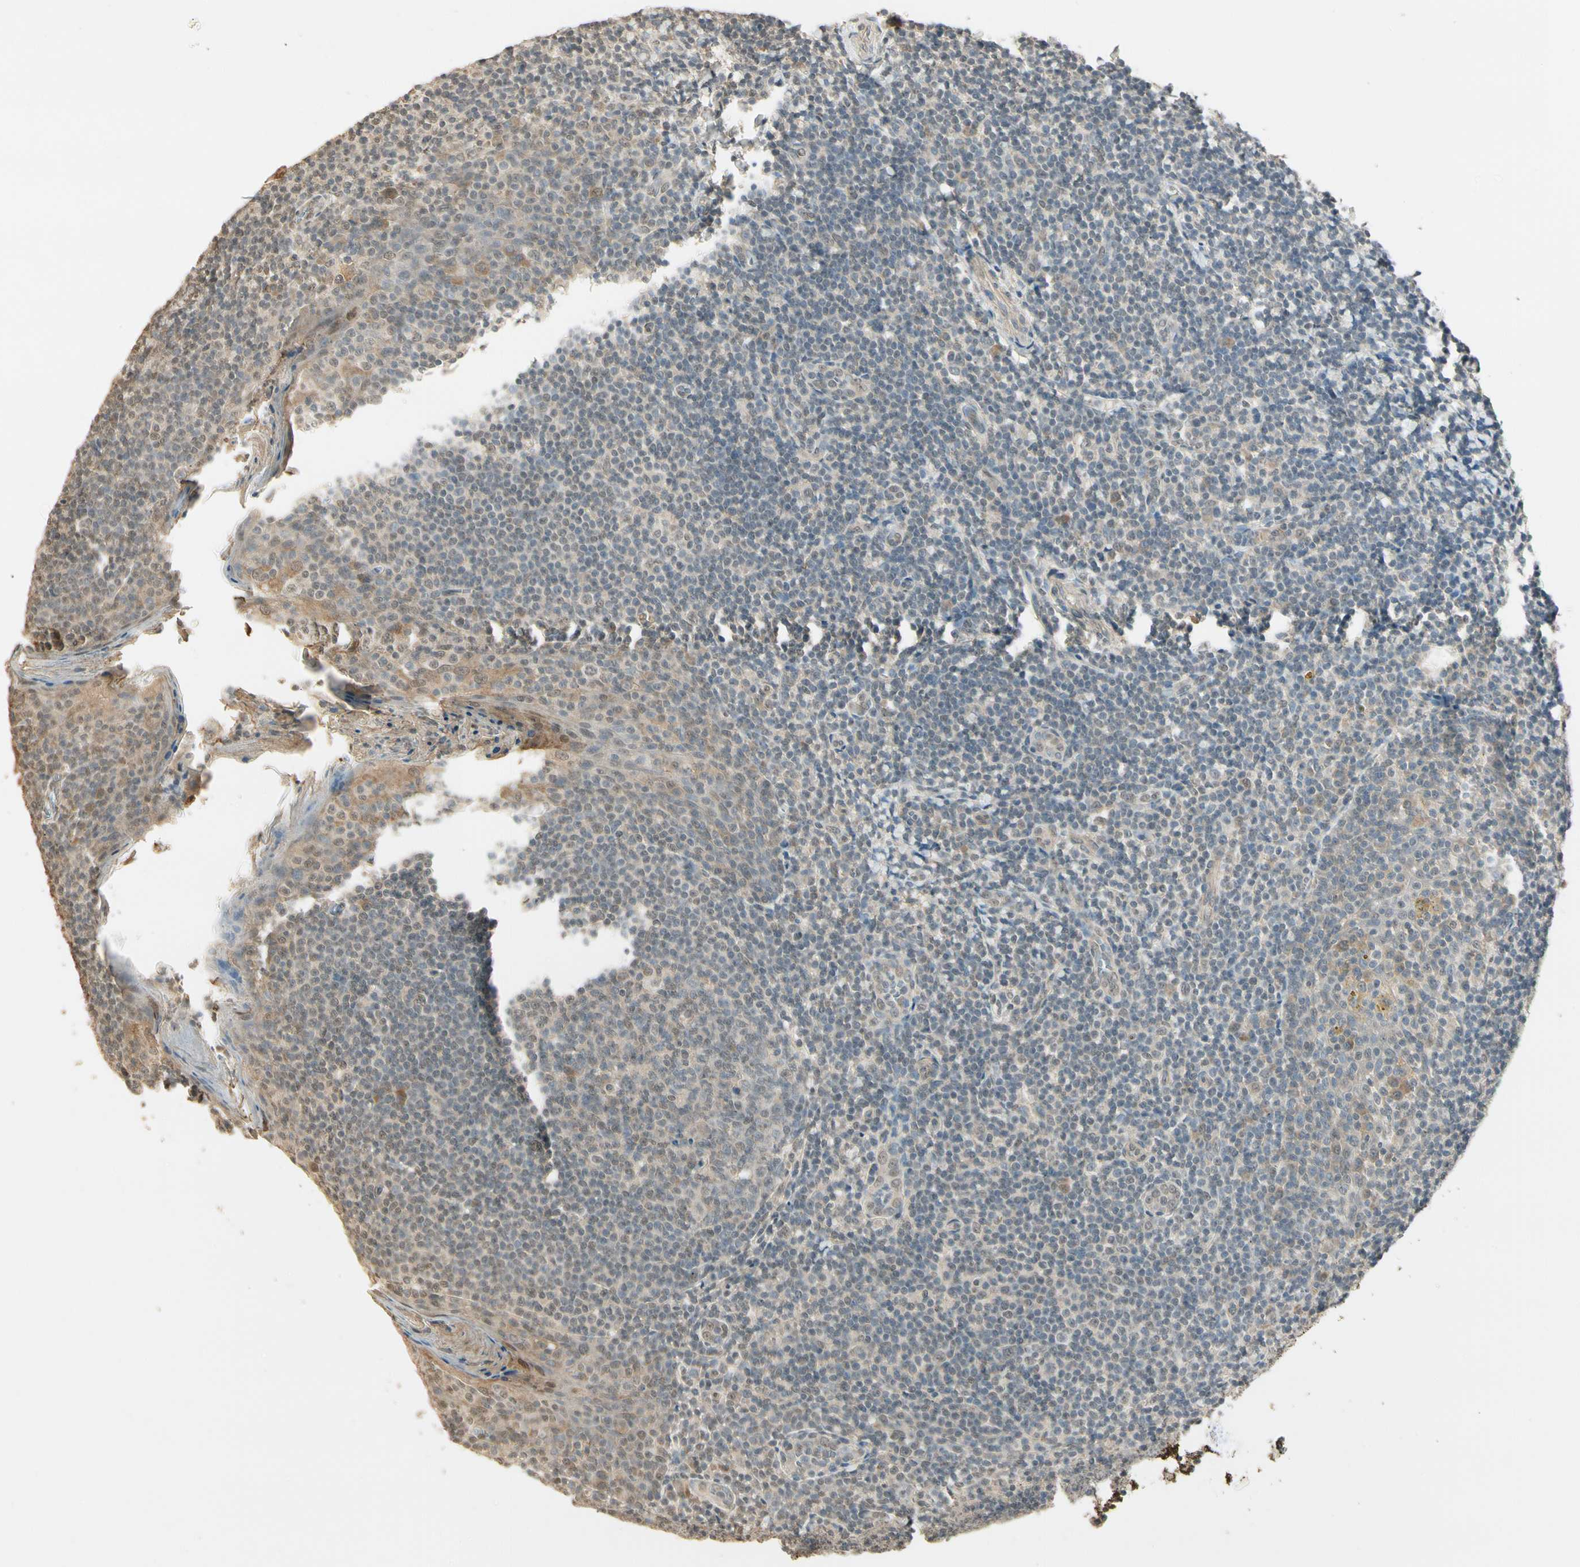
{"staining": {"intensity": "weak", "quantity": "<25%", "location": "cytoplasmic/membranous"}, "tissue": "tonsil", "cell_type": "Germinal center cells", "image_type": "normal", "snomed": [{"axis": "morphology", "description": "Normal tissue, NOS"}, {"axis": "topography", "description": "Tonsil"}], "caption": "Histopathology image shows no significant protein positivity in germinal center cells of normal tonsil.", "gene": "SGCA", "patient": {"sex": "male", "age": 31}}